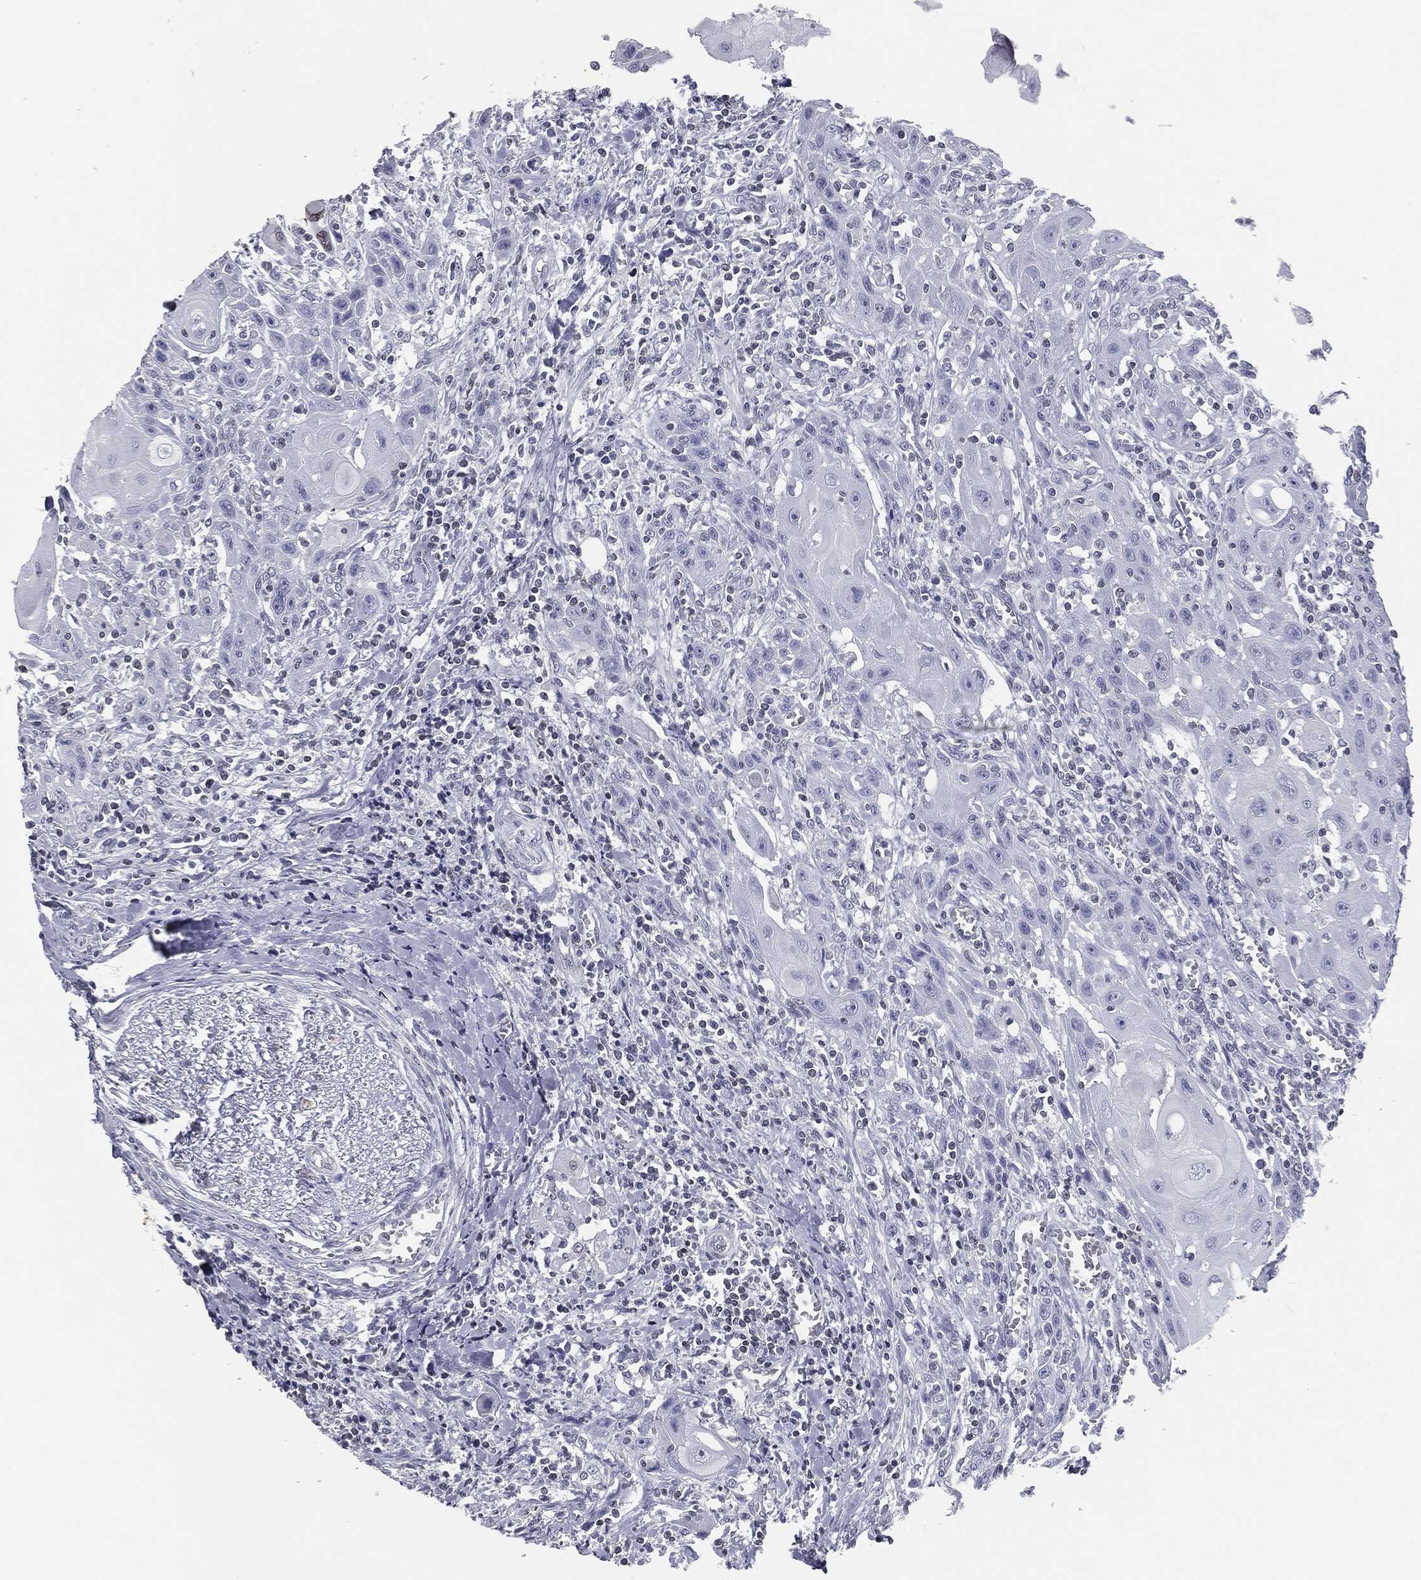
{"staining": {"intensity": "negative", "quantity": "none", "location": "none"}, "tissue": "head and neck cancer", "cell_type": "Tumor cells", "image_type": "cancer", "snomed": [{"axis": "morphology", "description": "Normal tissue, NOS"}, {"axis": "morphology", "description": "Squamous cell carcinoma, NOS"}, {"axis": "topography", "description": "Oral tissue"}, {"axis": "topography", "description": "Head-Neck"}], "caption": "Immunohistochemical staining of human squamous cell carcinoma (head and neck) shows no significant expression in tumor cells.", "gene": "ALDOB", "patient": {"sex": "male", "age": 71}}